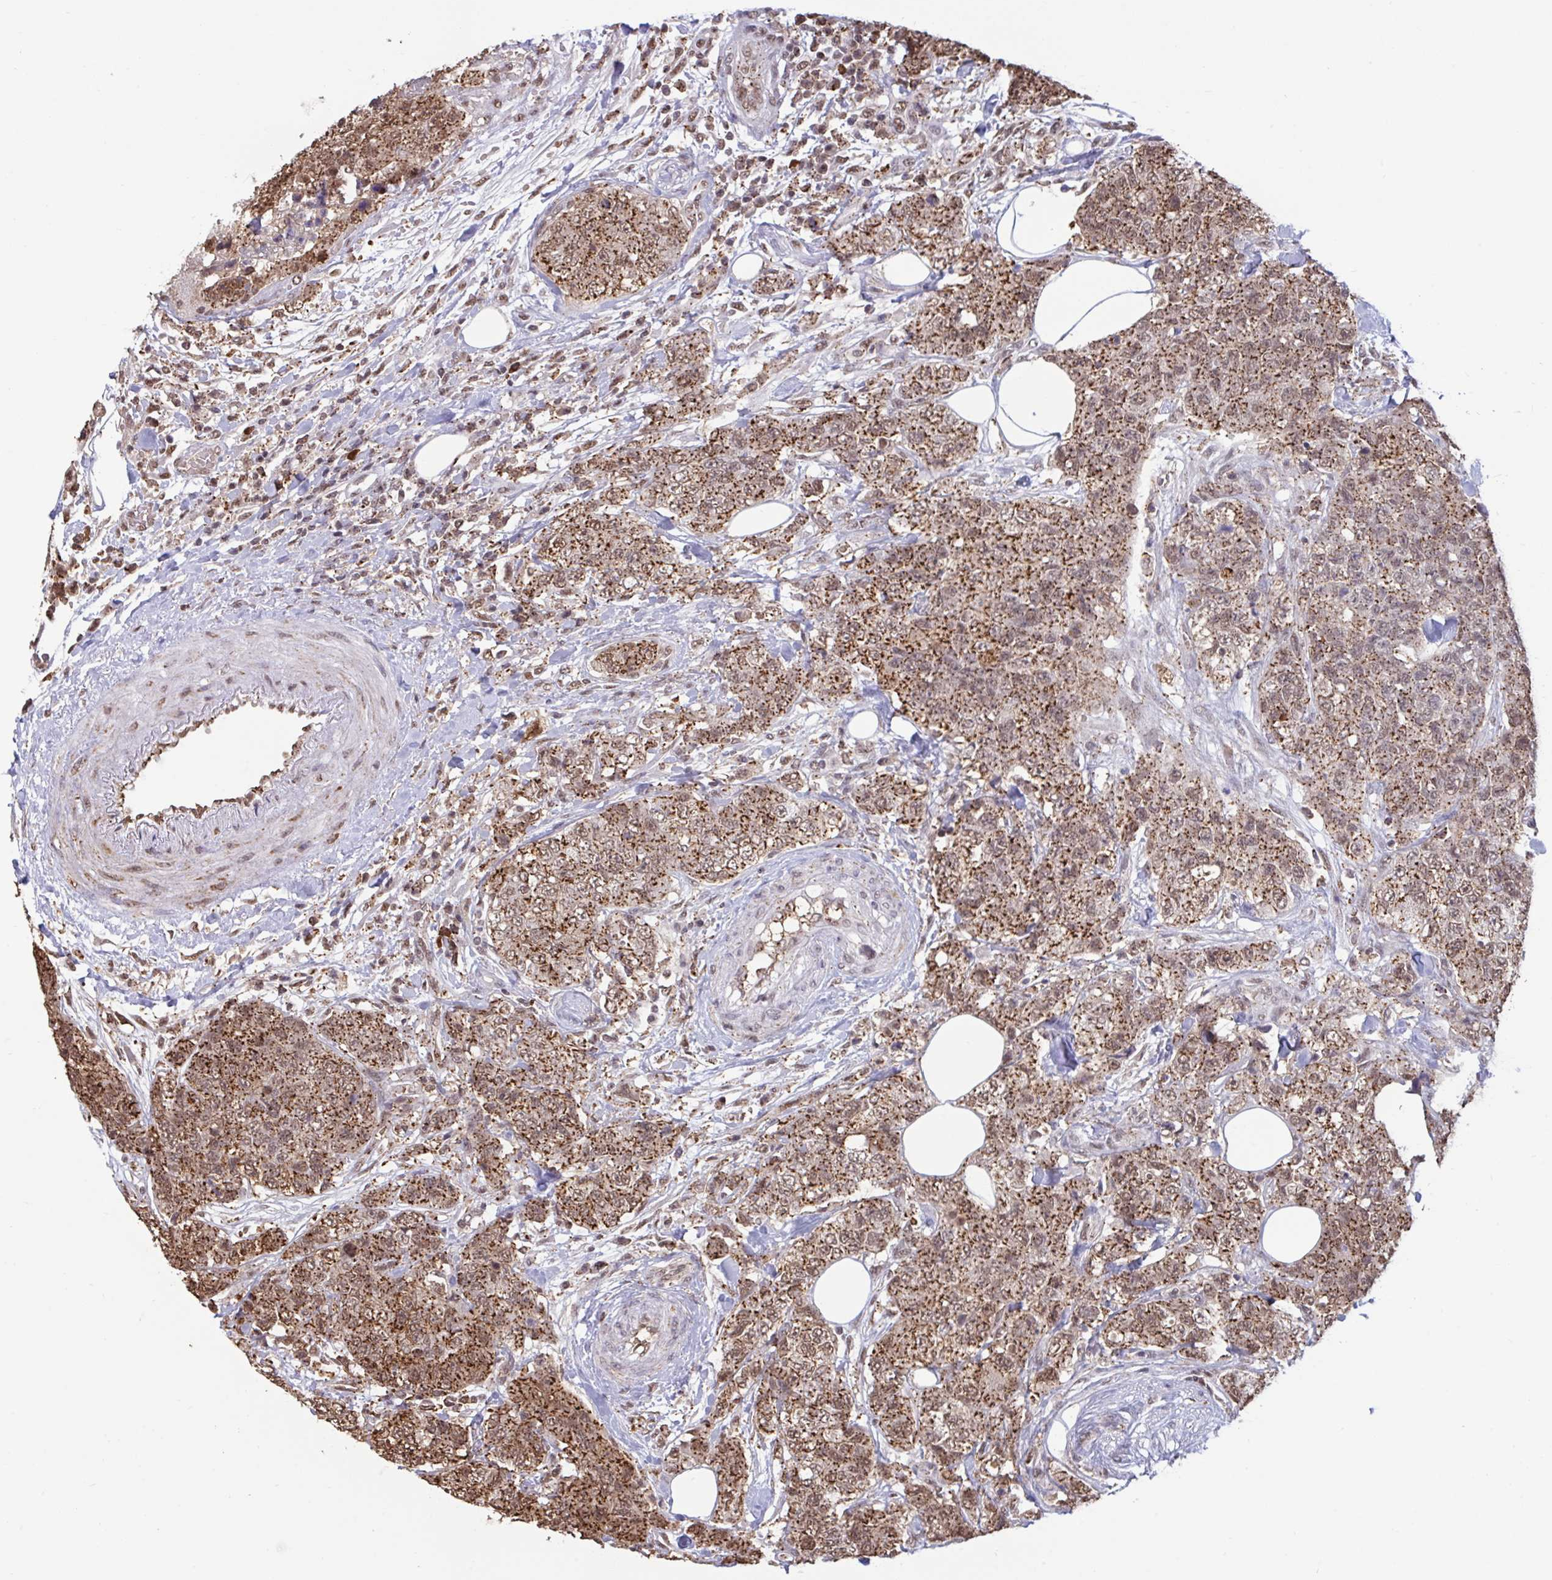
{"staining": {"intensity": "moderate", "quantity": ">75%", "location": "cytoplasmic/membranous,nuclear"}, "tissue": "urothelial cancer", "cell_type": "Tumor cells", "image_type": "cancer", "snomed": [{"axis": "morphology", "description": "Urothelial carcinoma, High grade"}, {"axis": "topography", "description": "Urinary bladder"}], "caption": "Immunohistochemistry (IHC) micrograph of neoplastic tissue: human urothelial cancer stained using IHC exhibits medium levels of moderate protein expression localized specifically in the cytoplasmic/membranous and nuclear of tumor cells, appearing as a cytoplasmic/membranous and nuclear brown color.", "gene": "PUF60", "patient": {"sex": "female", "age": 78}}